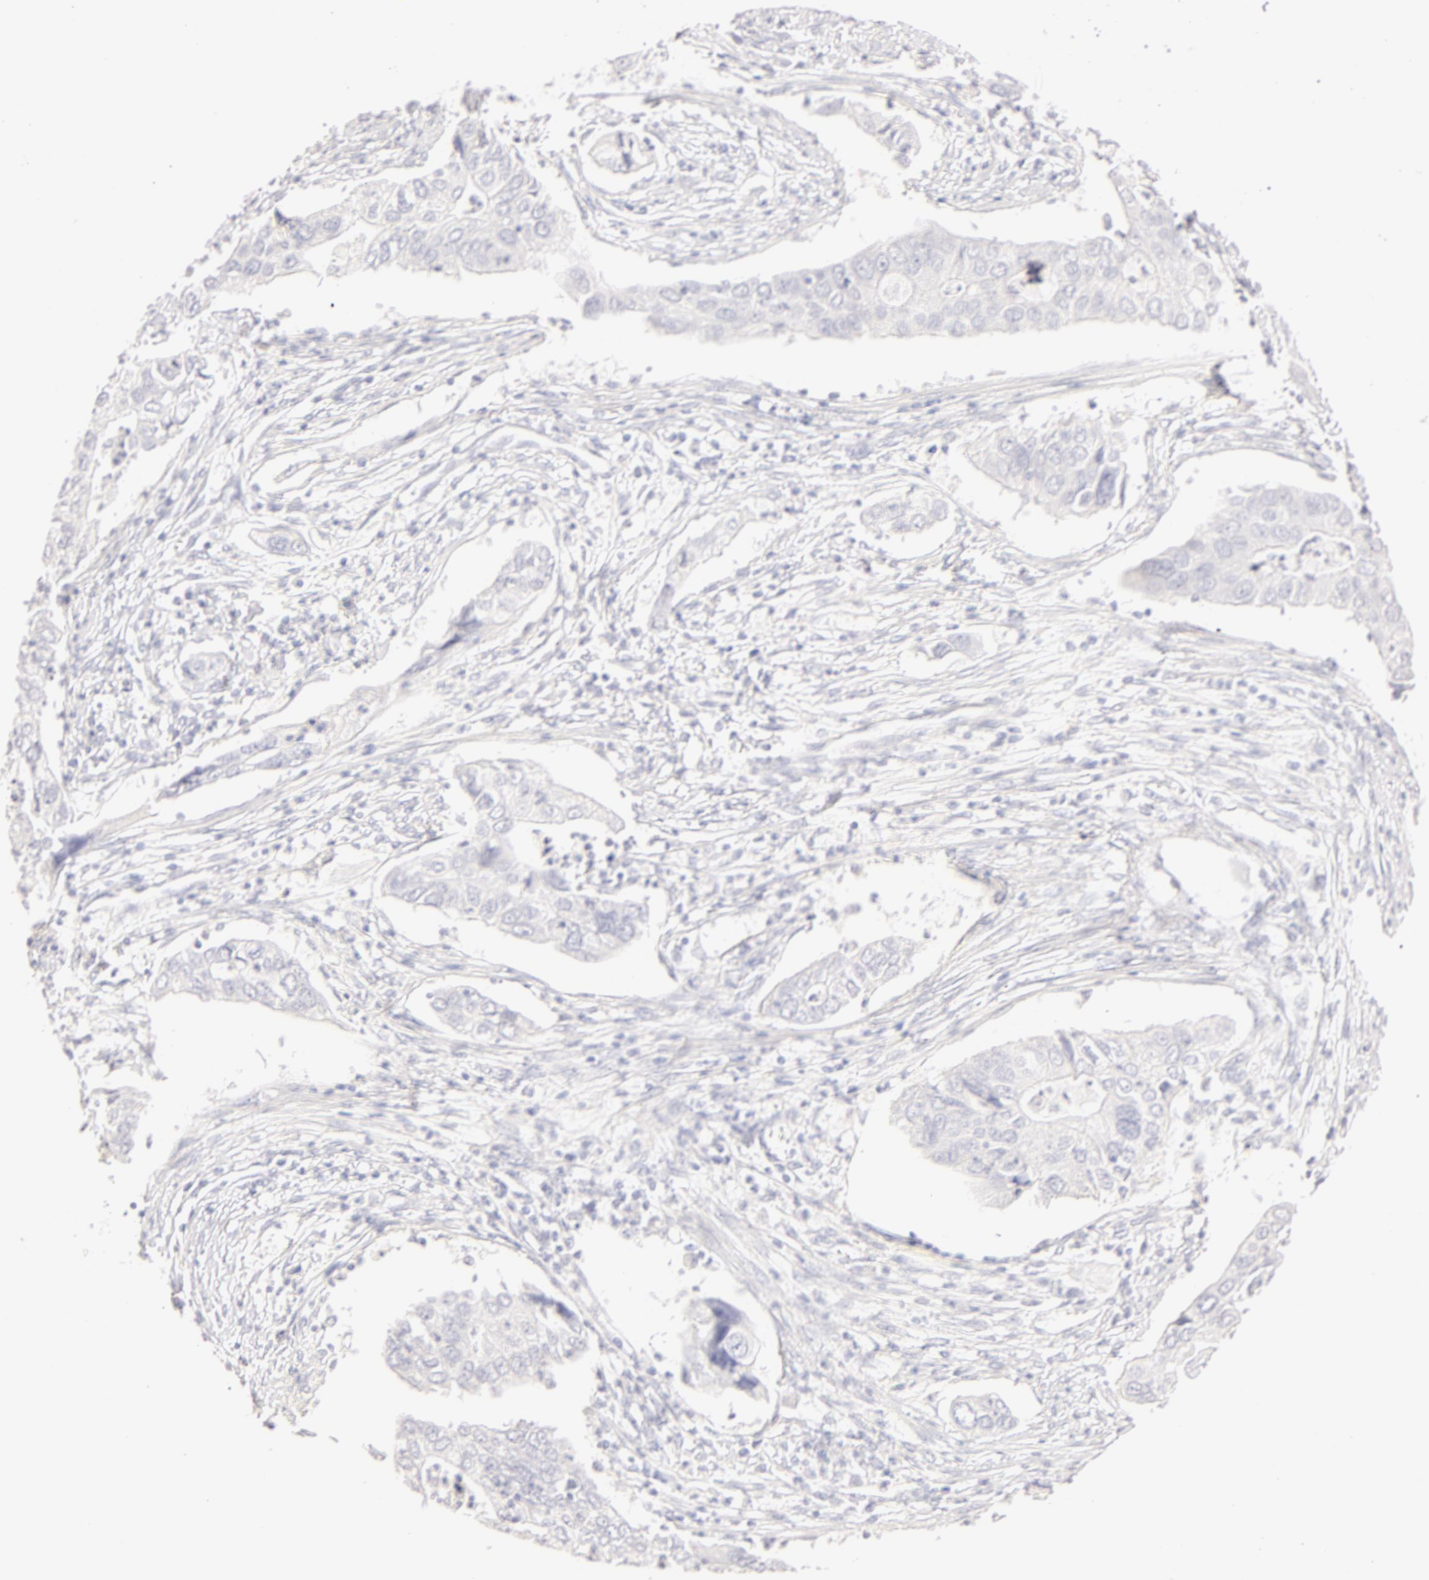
{"staining": {"intensity": "negative", "quantity": "none", "location": "none"}, "tissue": "lung cancer", "cell_type": "Tumor cells", "image_type": "cancer", "snomed": [{"axis": "morphology", "description": "Adenocarcinoma, NOS"}, {"axis": "topography", "description": "Lung"}], "caption": "The immunohistochemistry photomicrograph has no significant positivity in tumor cells of lung cancer tissue.", "gene": "LGALS7B", "patient": {"sex": "male", "age": 48}}